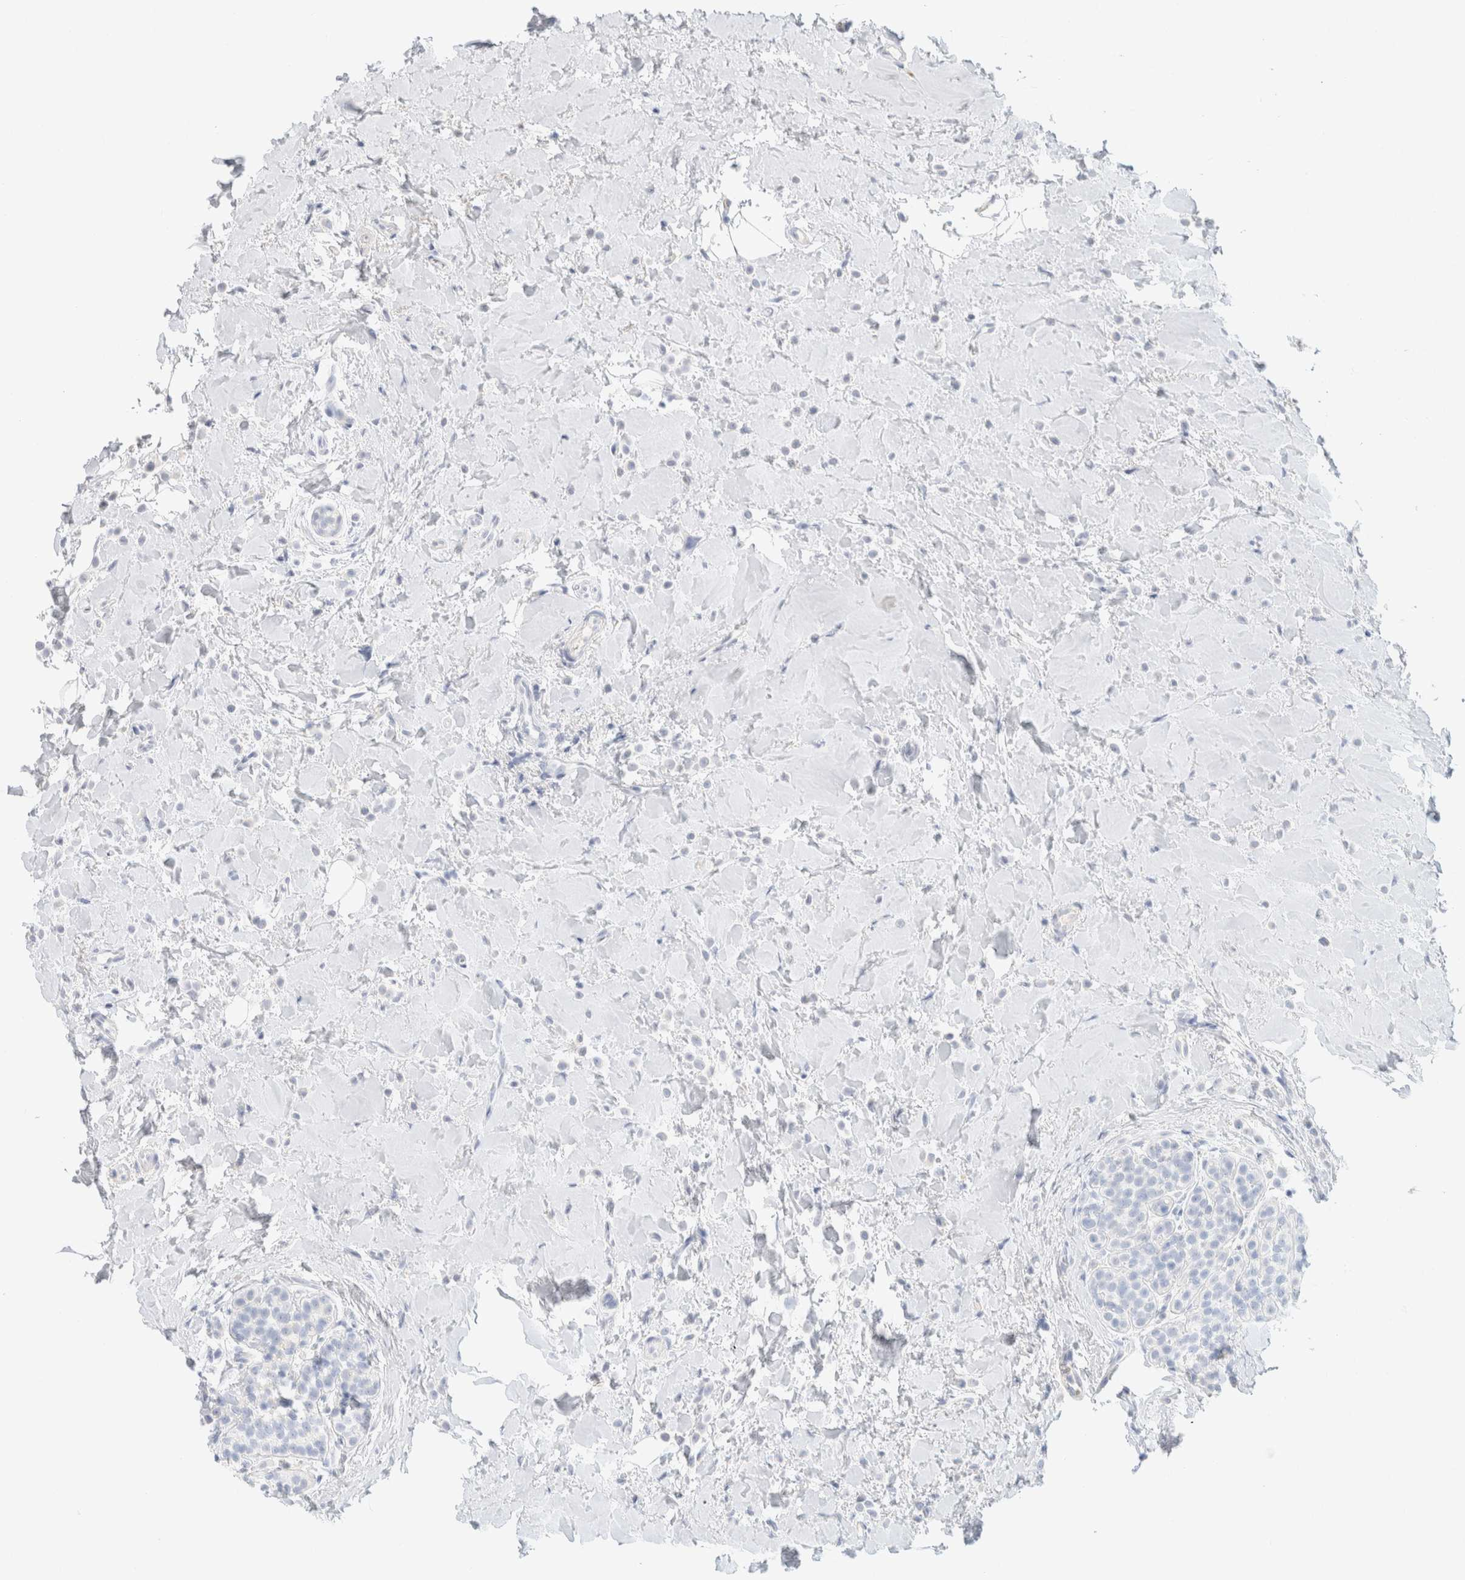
{"staining": {"intensity": "negative", "quantity": "none", "location": "none"}, "tissue": "breast cancer", "cell_type": "Tumor cells", "image_type": "cancer", "snomed": [{"axis": "morphology", "description": "Normal tissue, NOS"}, {"axis": "morphology", "description": "Lobular carcinoma"}, {"axis": "topography", "description": "Breast"}], "caption": "High power microscopy micrograph of an immunohistochemistry (IHC) micrograph of breast lobular carcinoma, revealing no significant positivity in tumor cells.", "gene": "CPQ", "patient": {"sex": "female", "age": 50}}